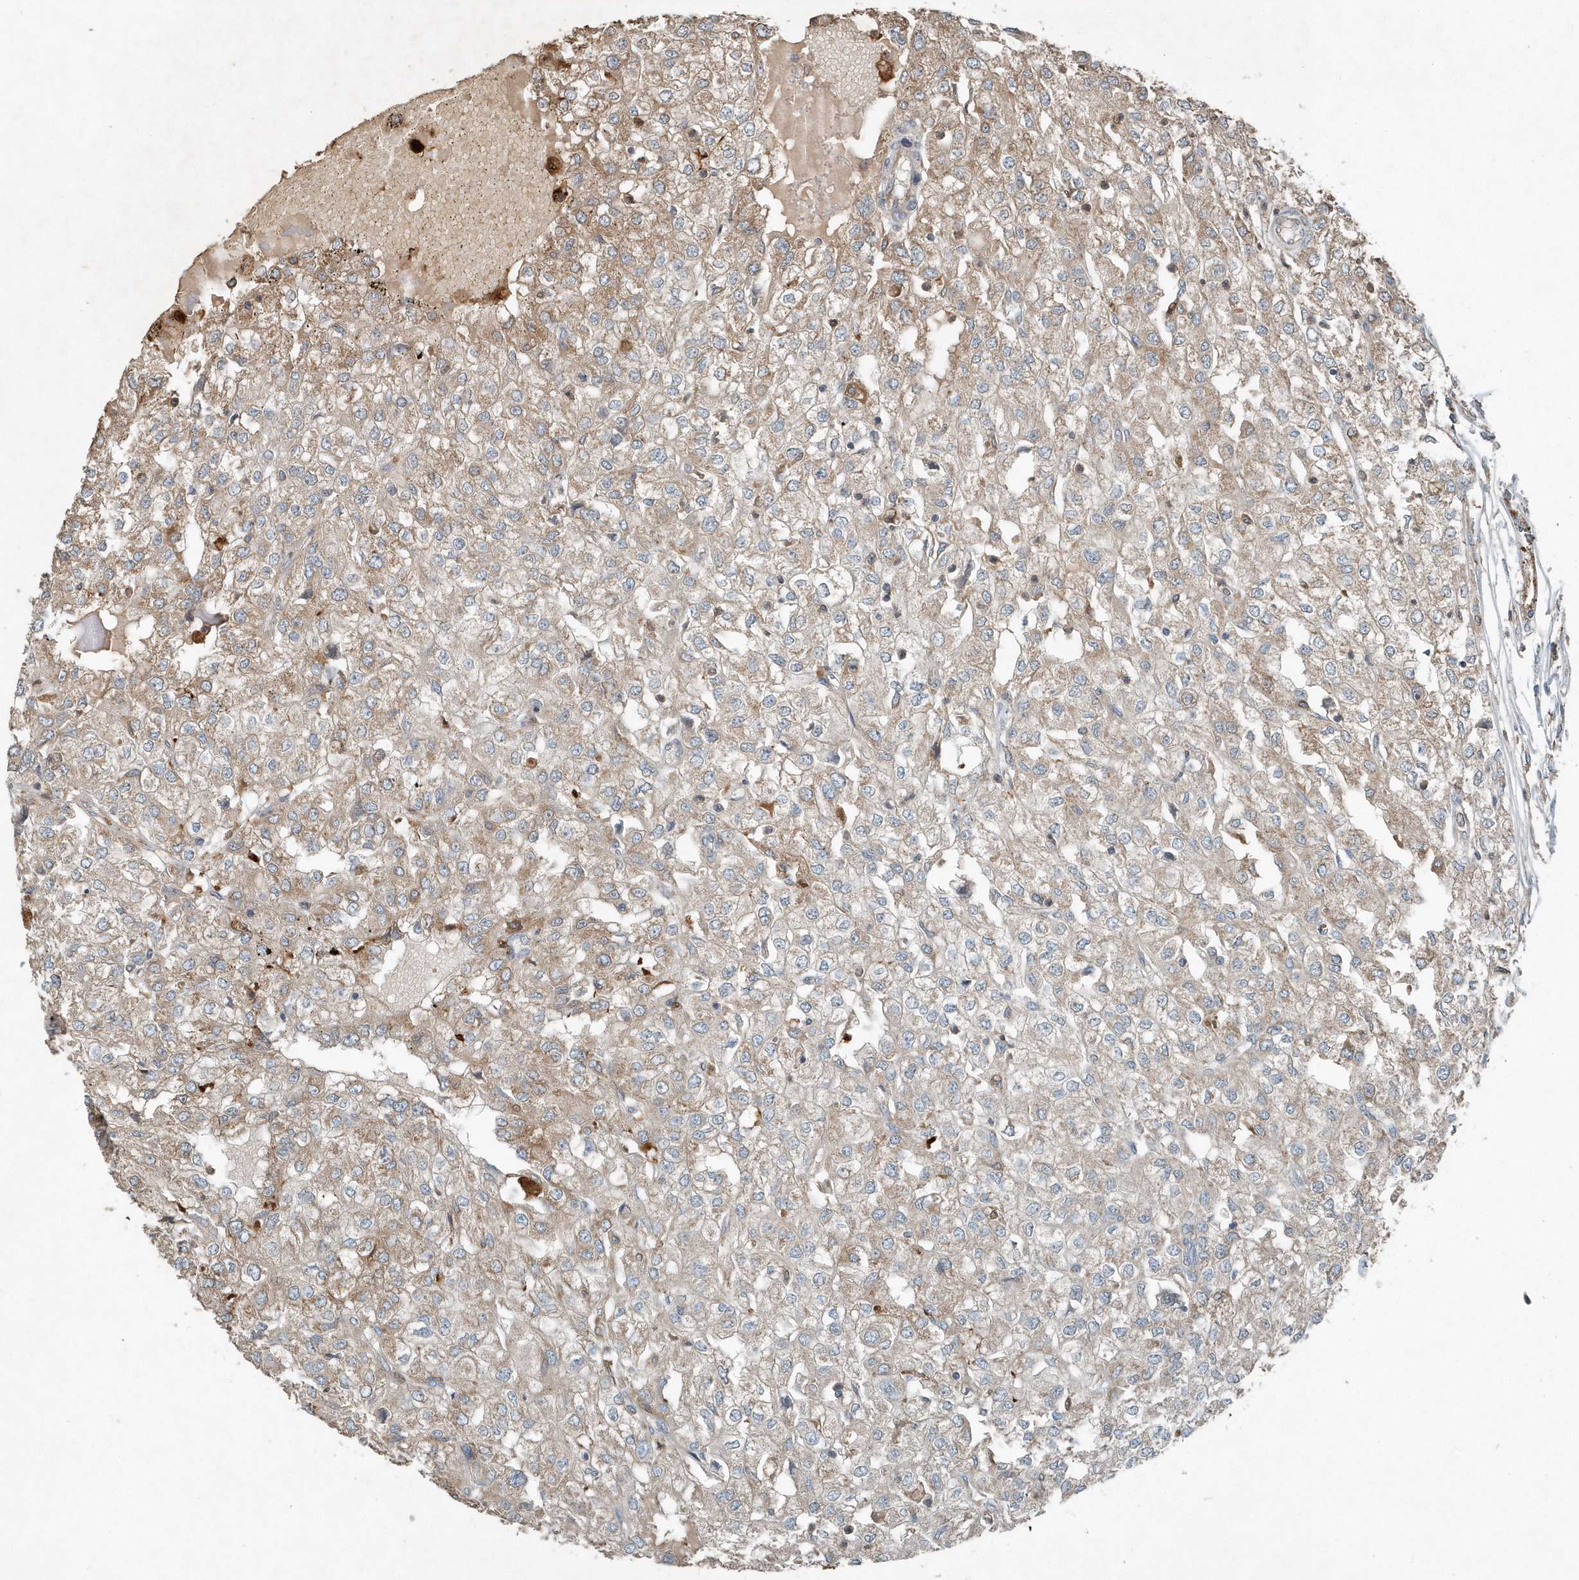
{"staining": {"intensity": "moderate", "quantity": "25%-75%", "location": "cytoplasmic/membranous"}, "tissue": "renal cancer", "cell_type": "Tumor cells", "image_type": "cancer", "snomed": [{"axis": "morphology", "description": "Adenocarcinoma, NOS"}, {"axis": "topography", "description": "Kidney"}], "caption": "This micrograph demonstrates immunohistochemistry (IHC) staining of renal adenocarcinoma, with medium moderate cytoplasmic/membranous positivity in approximately 25%-75% of tumor cells.", "gene": "SCFD2", "patient": {"sex": "female", "age": 54}}